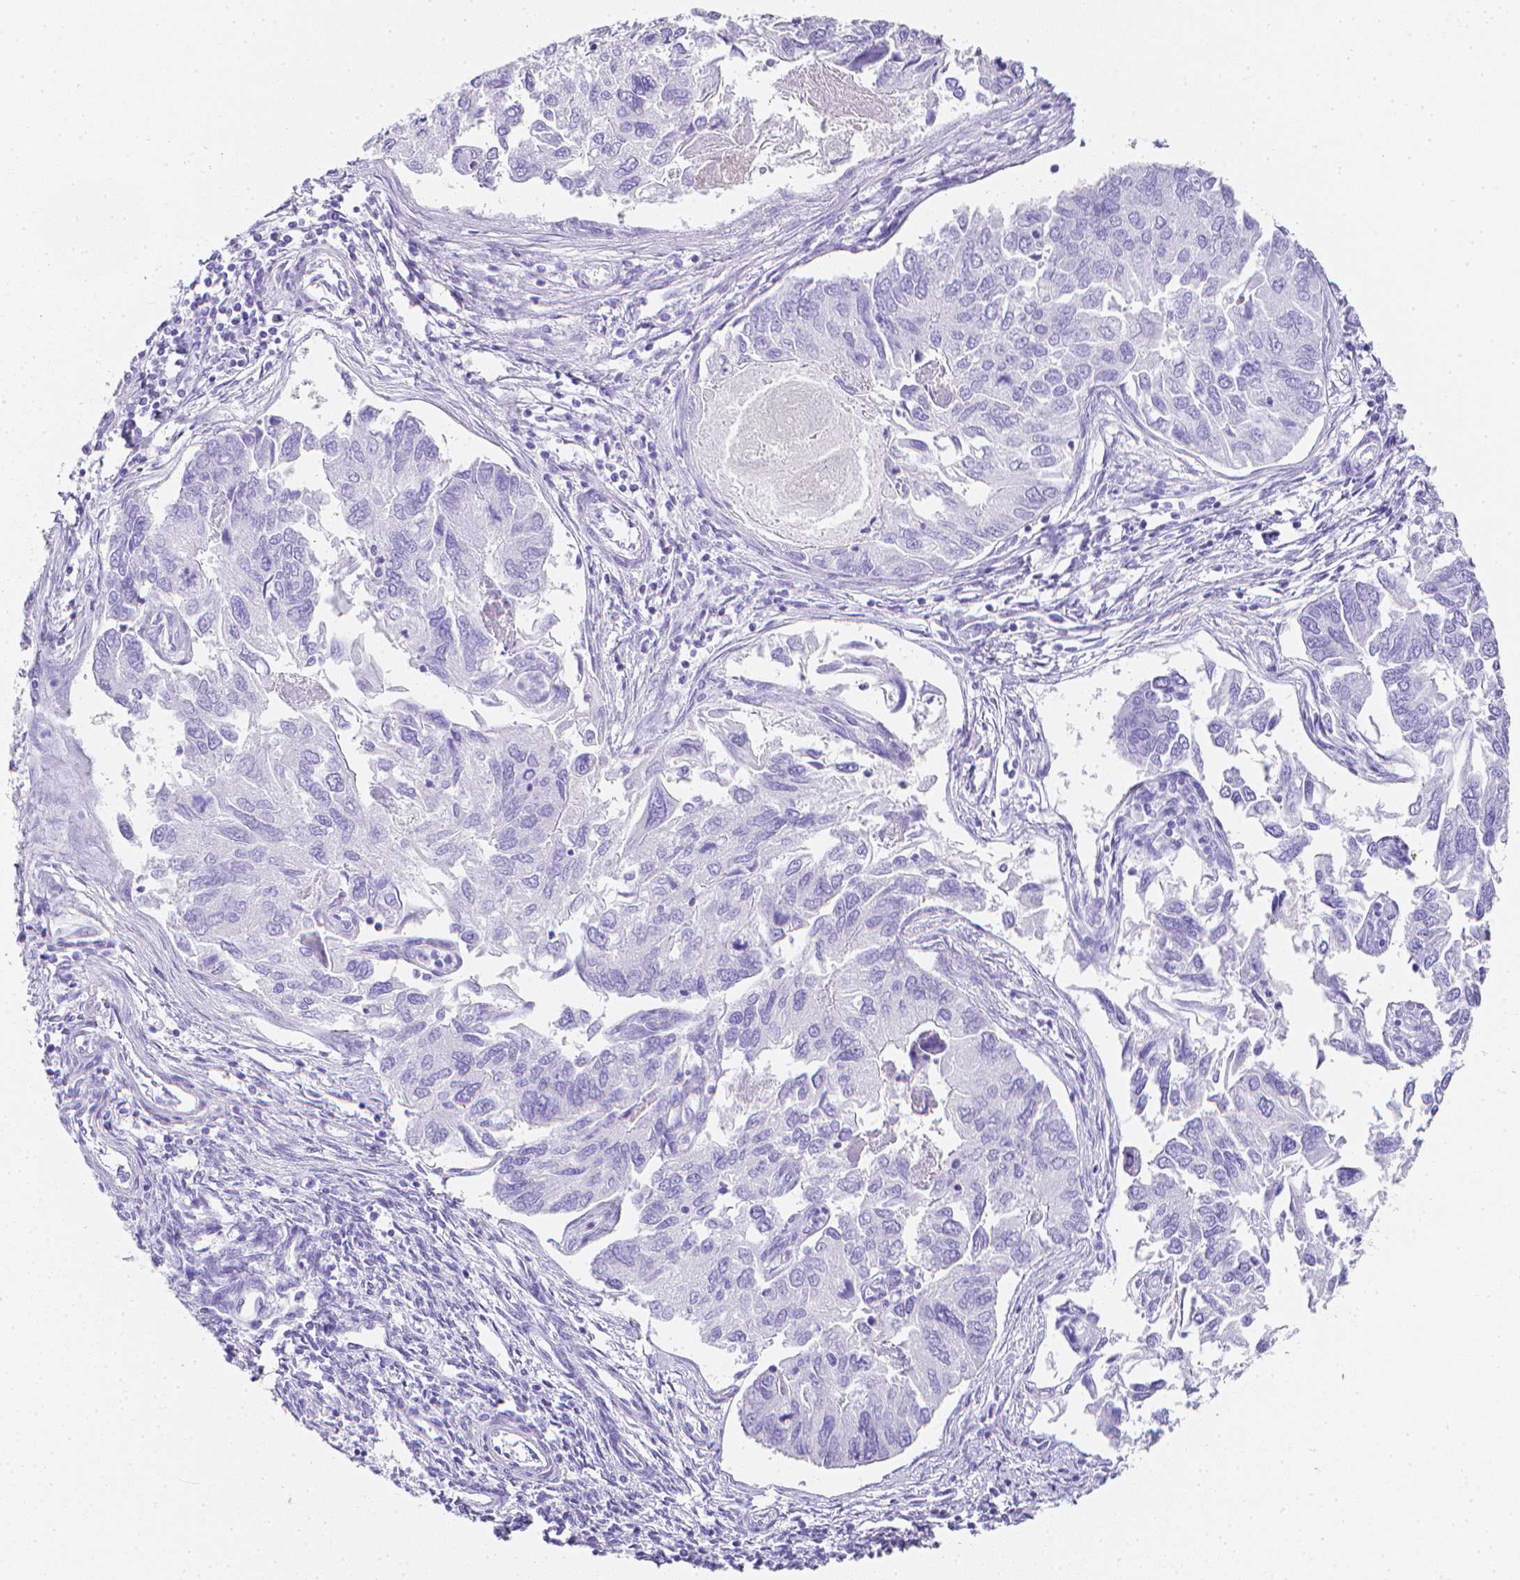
{"staining": {"intensity": "negative", "quantity": "none", "location": "none"}, "tissue": "endometrial cancer", "cell_type": "Tumor cells", "image_type": "cancer", "snomed": [{"axis": "morphology", "description": "Carcinoma, NOS"}, {"axis": "topography", "description": "Uterus"}], "caption": "This histopathology image is of endometrial carcinoma stained with immunohistochemistry (IHC) to label a protein in brown with the nuclei are counter-stained blue. There is no positivity in tumor cells.", "gene": "LGALS4", "patient": {"sex": "female", "age": 76}}